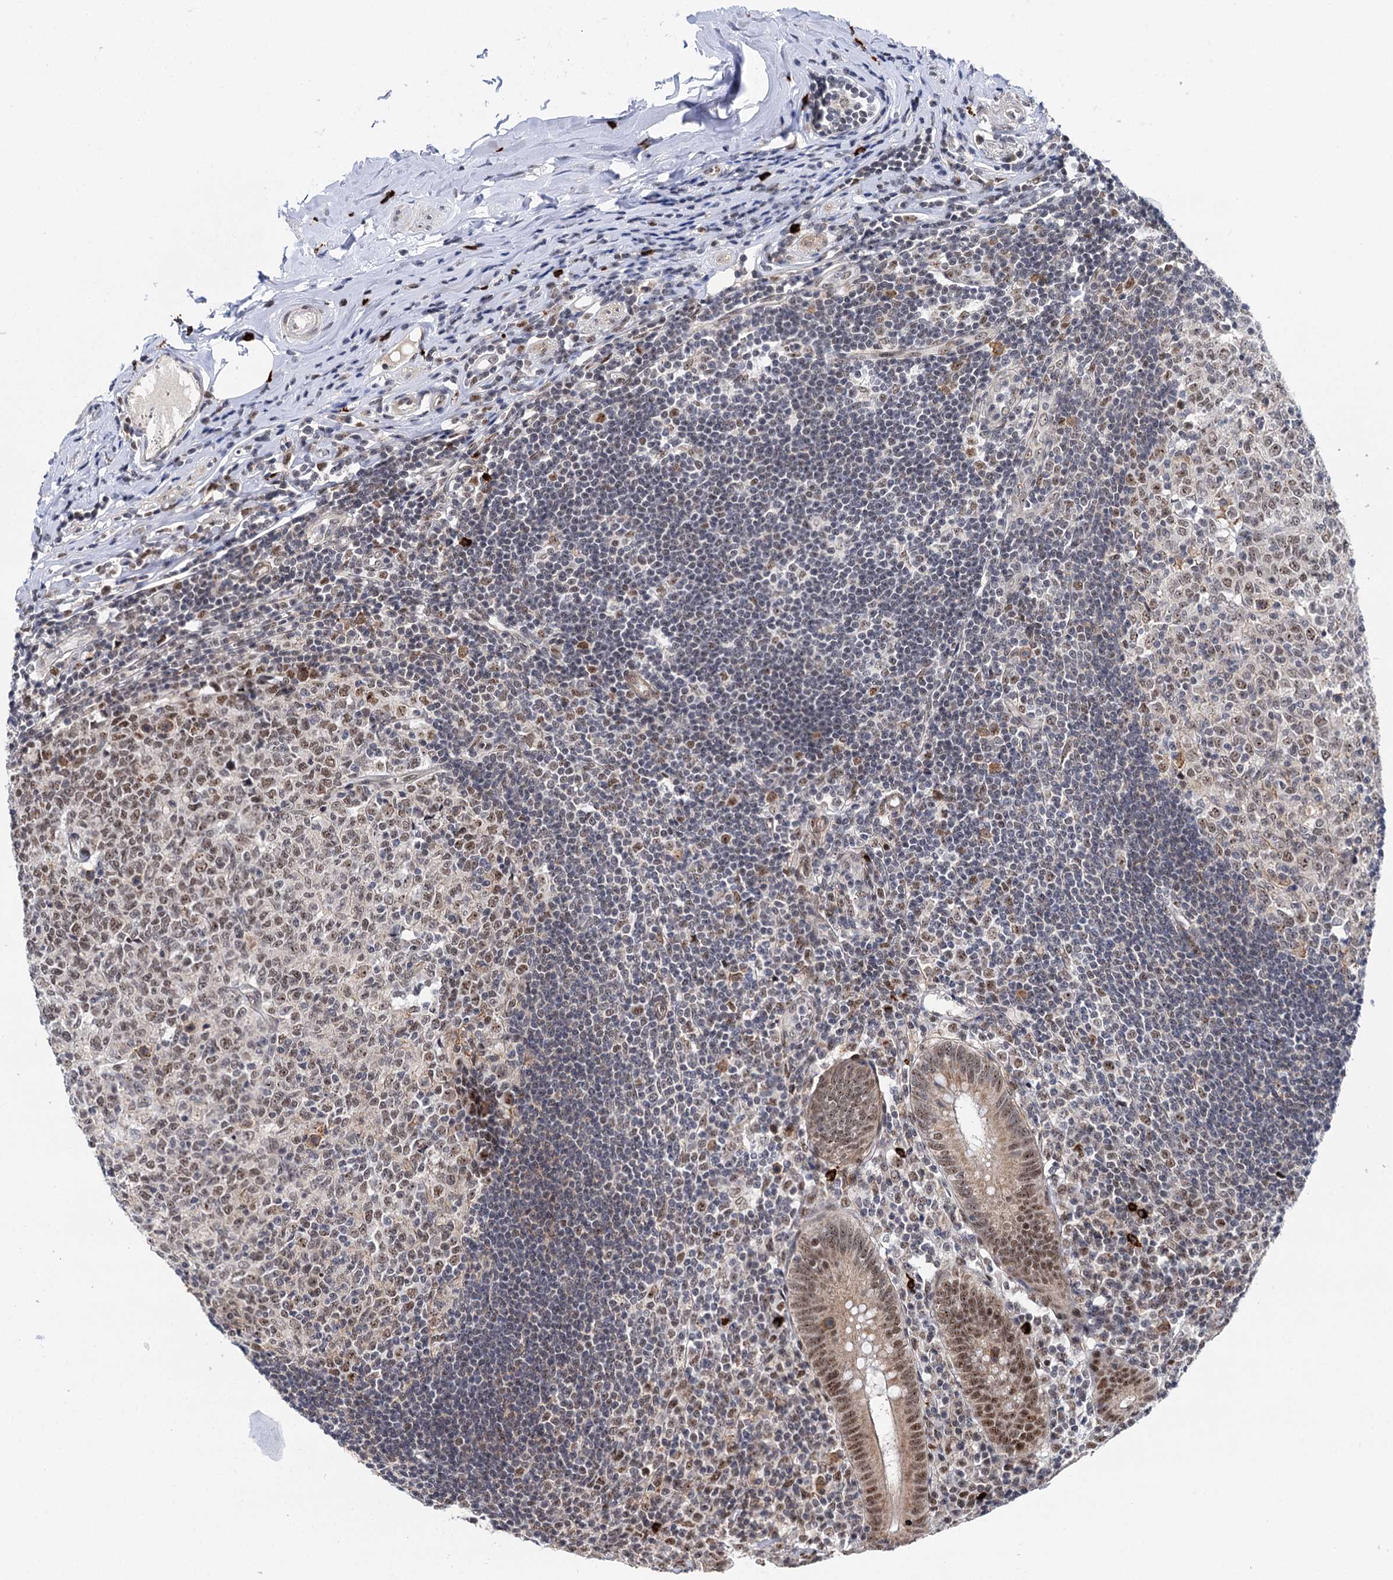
{"staining": {"intensity": "moderate", "quantity": ">75%", "location": "cytoplasmic/membranous,nuclear"}, "tissue": "appendix", "cell_type": "Glandular cells", "image_type": "normal", "snomed": [{"axis": "morphology", "description": "Normal tissue, NOS"}, {"axis": "topography", "description": "Appendix"}], "caption": "Appendix stained with immunohistochemistry displays moderate cytoplasmic/membranous,nuclear positivity in about >75% of glandular cells. (Brightfield microscopy of DAB IHC at high magnification).", "gene": "BUD13", "patient": {"sex": "female", "age": 54}}